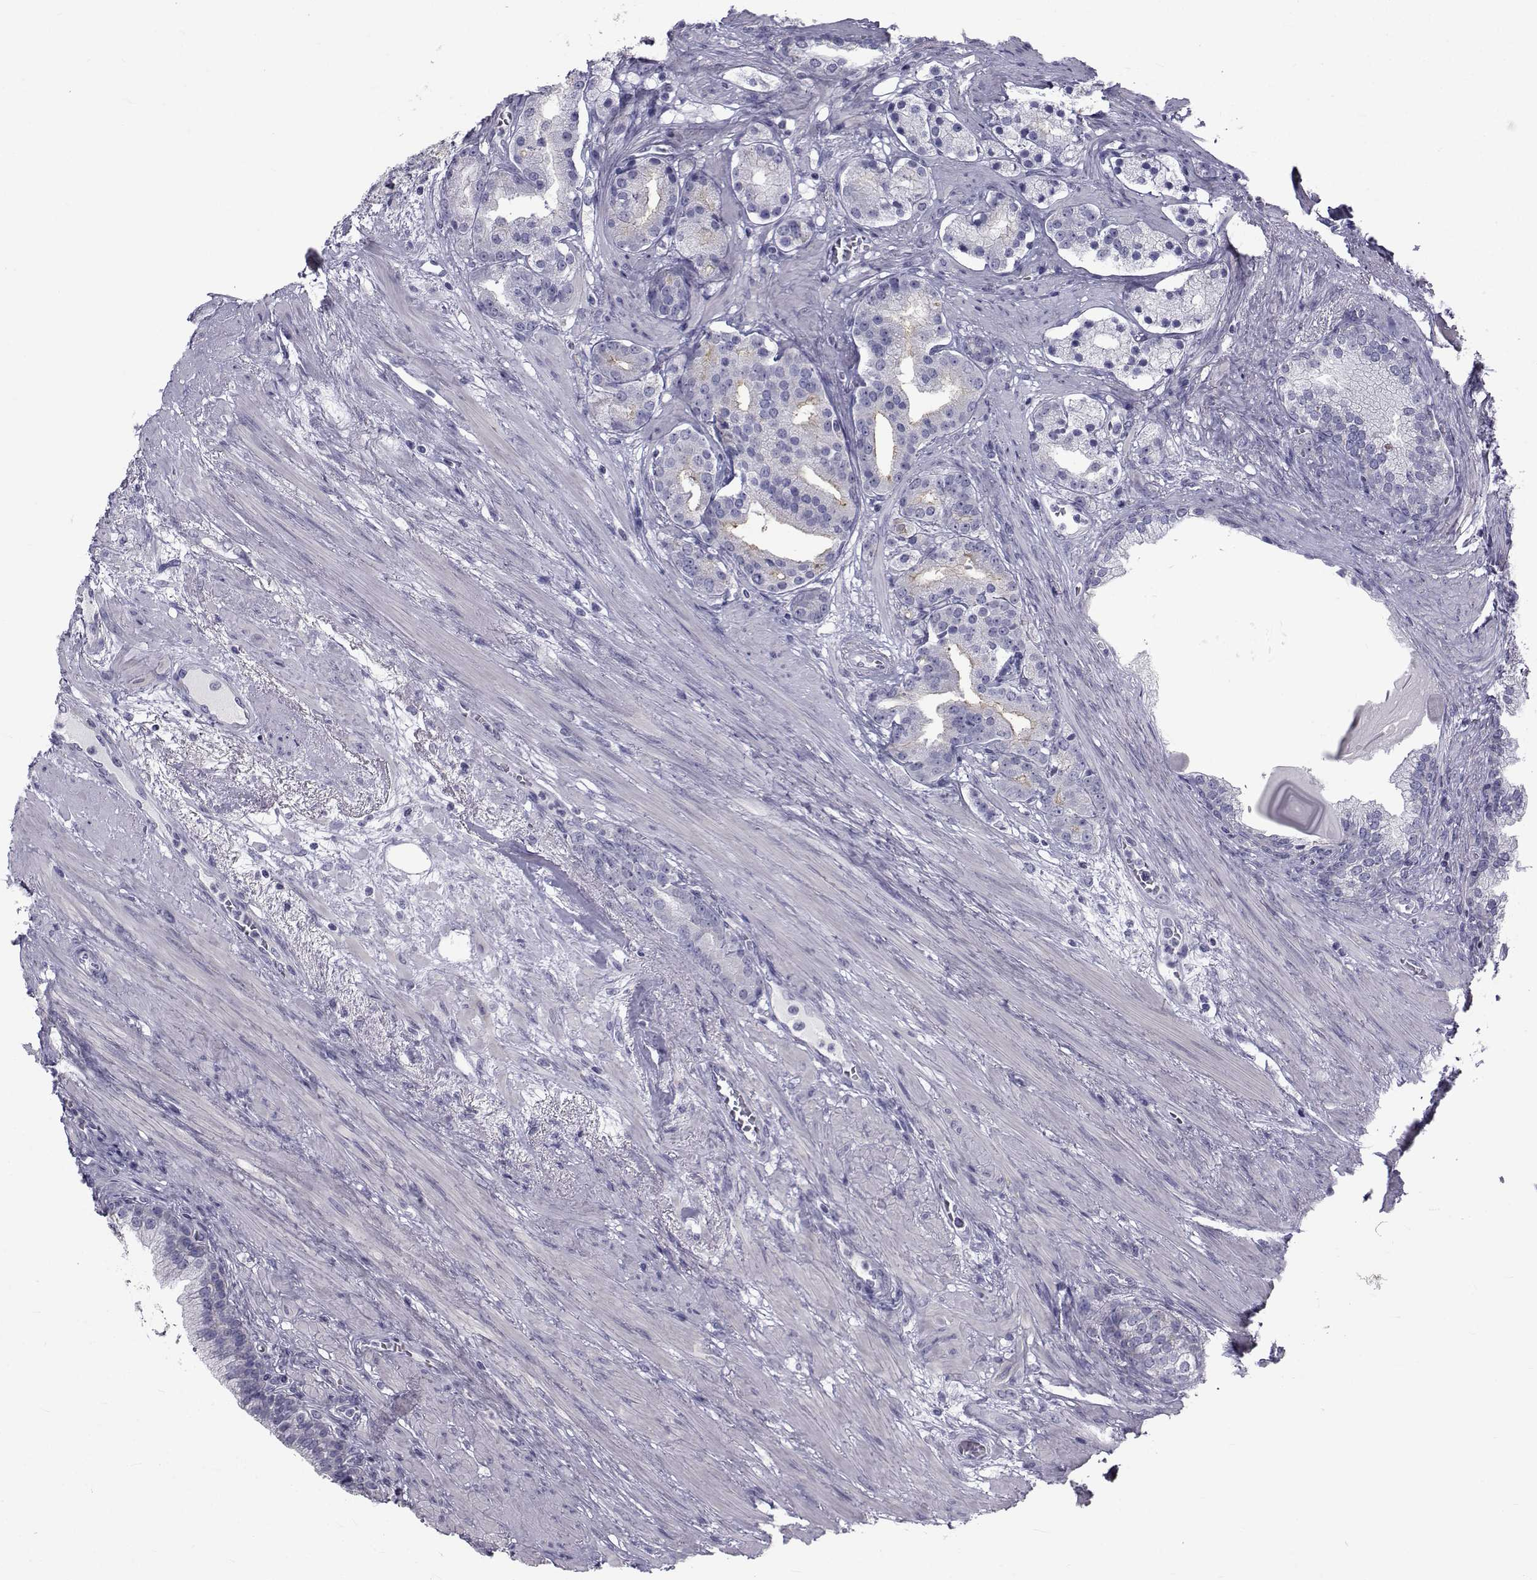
{"staining": {"intensity": "moderate", "quantity": "<25%", "location": "cytoplasmic/membranous"}, "tissue": "prostate cancer", "cell_type": "Tumor cells", "image_type": "cancer", "snomed": [{"axis": "morphology", "description": "Adenocarcinoma, NOS"}, {"axis": "topography", "description": "Prostate"}], "caption": "DAB immunohistochemical staining of prostate cancer (adenocarcinoma) exhibits moderate cytoplasmic/membranous protein positivity in approximately <25% of tumor cells.", "gene": "FDXR", "patient": {"sex": "male", "age": 69}}